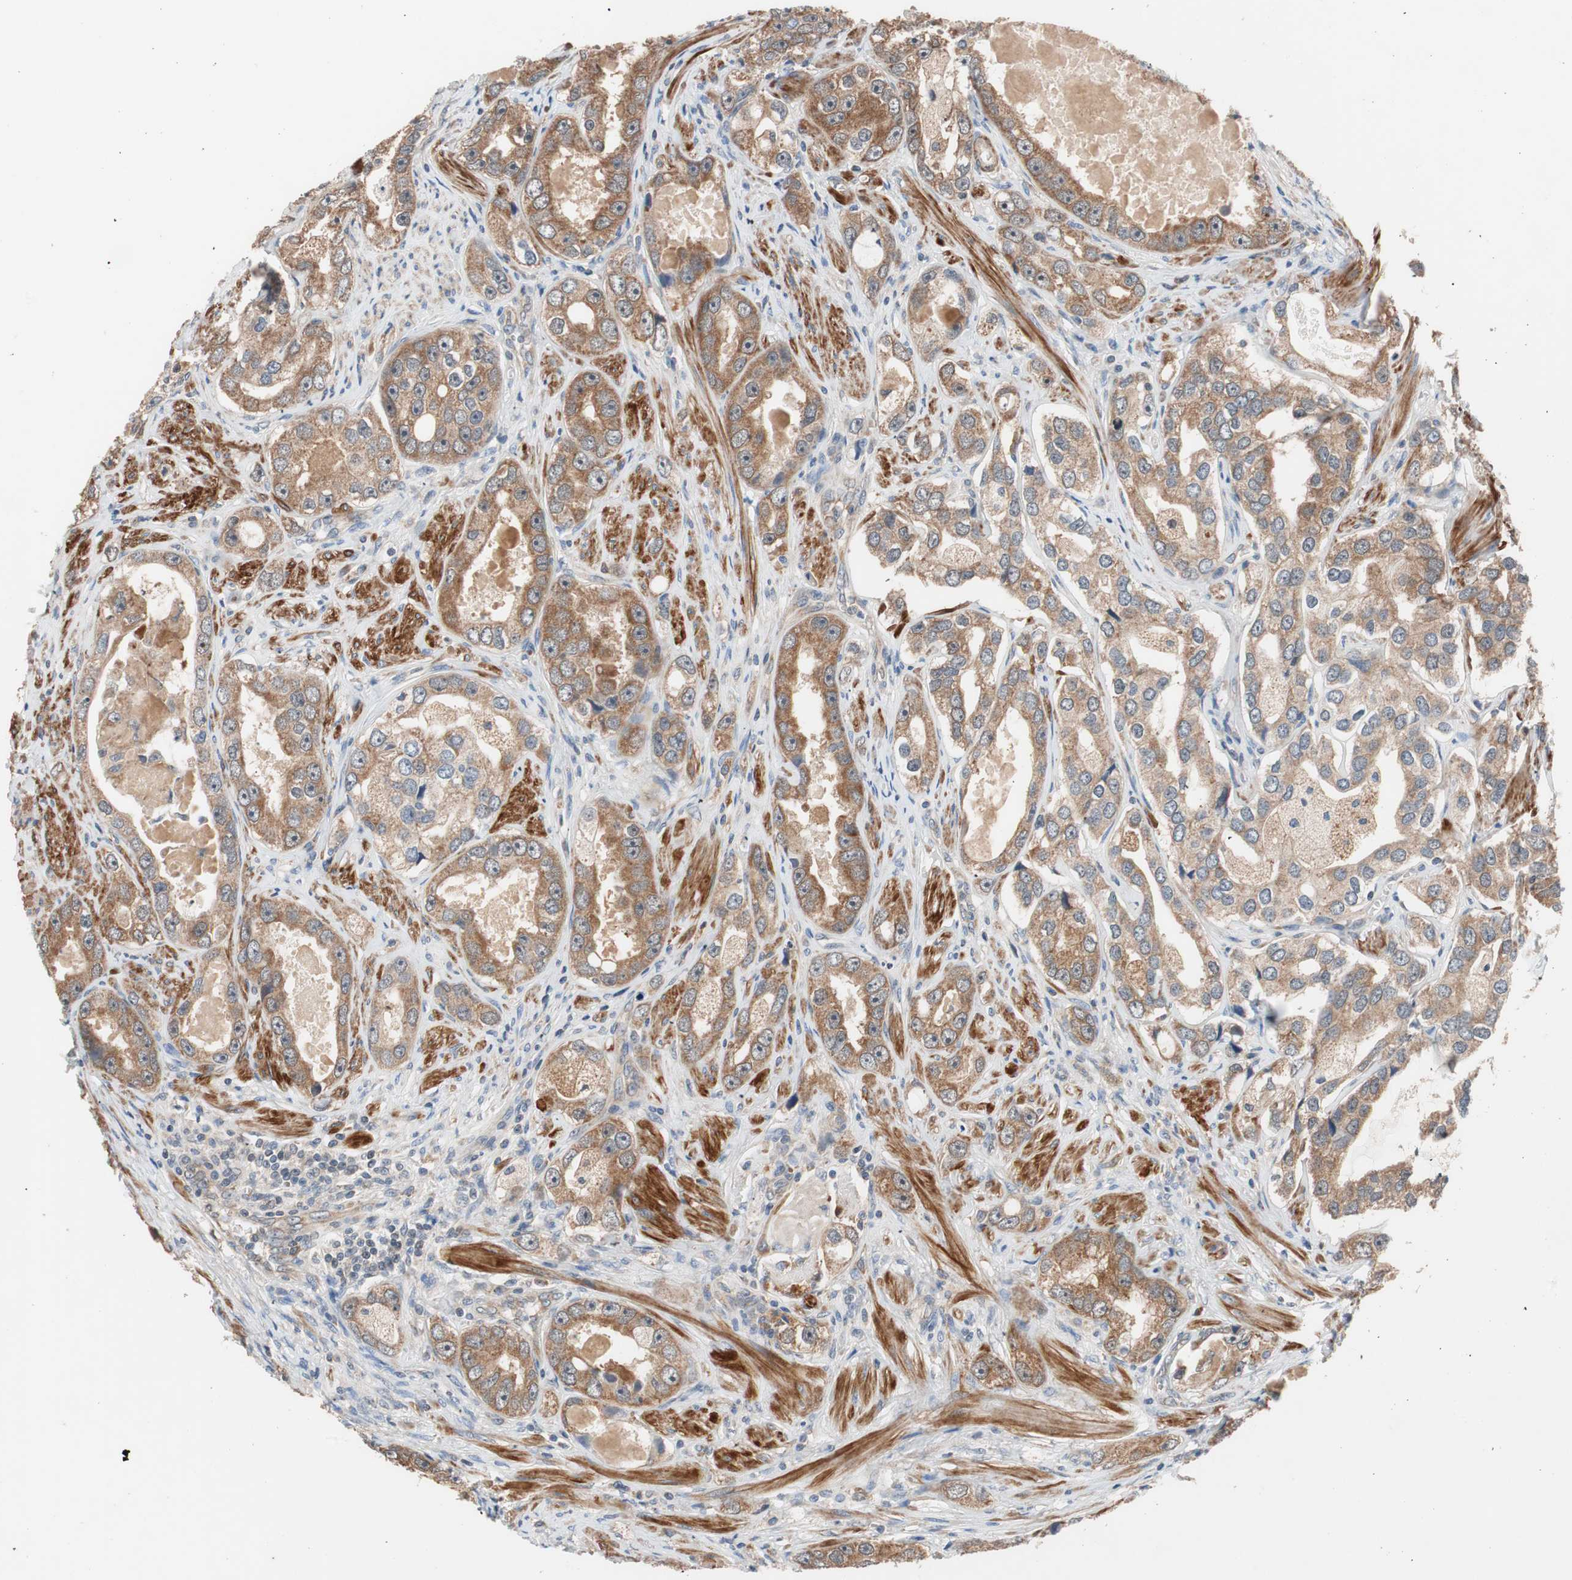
{"staining": {"intensity": "moderate", "quantity": ">75%", "location": "cytoplasmic/membranous"}, "tissue": "prostate cancer", "cell_type": "Tumor cells", "image_type": "cancer", "snomed": [{"axis": "morphology", "description": "Adenocarcinoma, High grade"}, {"axis": "topography", "description": "Prostate"}], "caption": "Immunohistochemistry (IHC) staining of high-grade adenocarcinoma (prostate), which exhibits medium levels of moderate cytoplasmic/membranous expression in about >75% of tumor cells indicating moderate cytoplasmic/membranous protein positivity. The staining was performed using DAB (3,3'-diaminobenzidine) (brown) for protein detection and nuclei were counterstained in hematoxylin (blue).", "gene": "HMBS", "patient": {"sex": "male", "age": 63}}